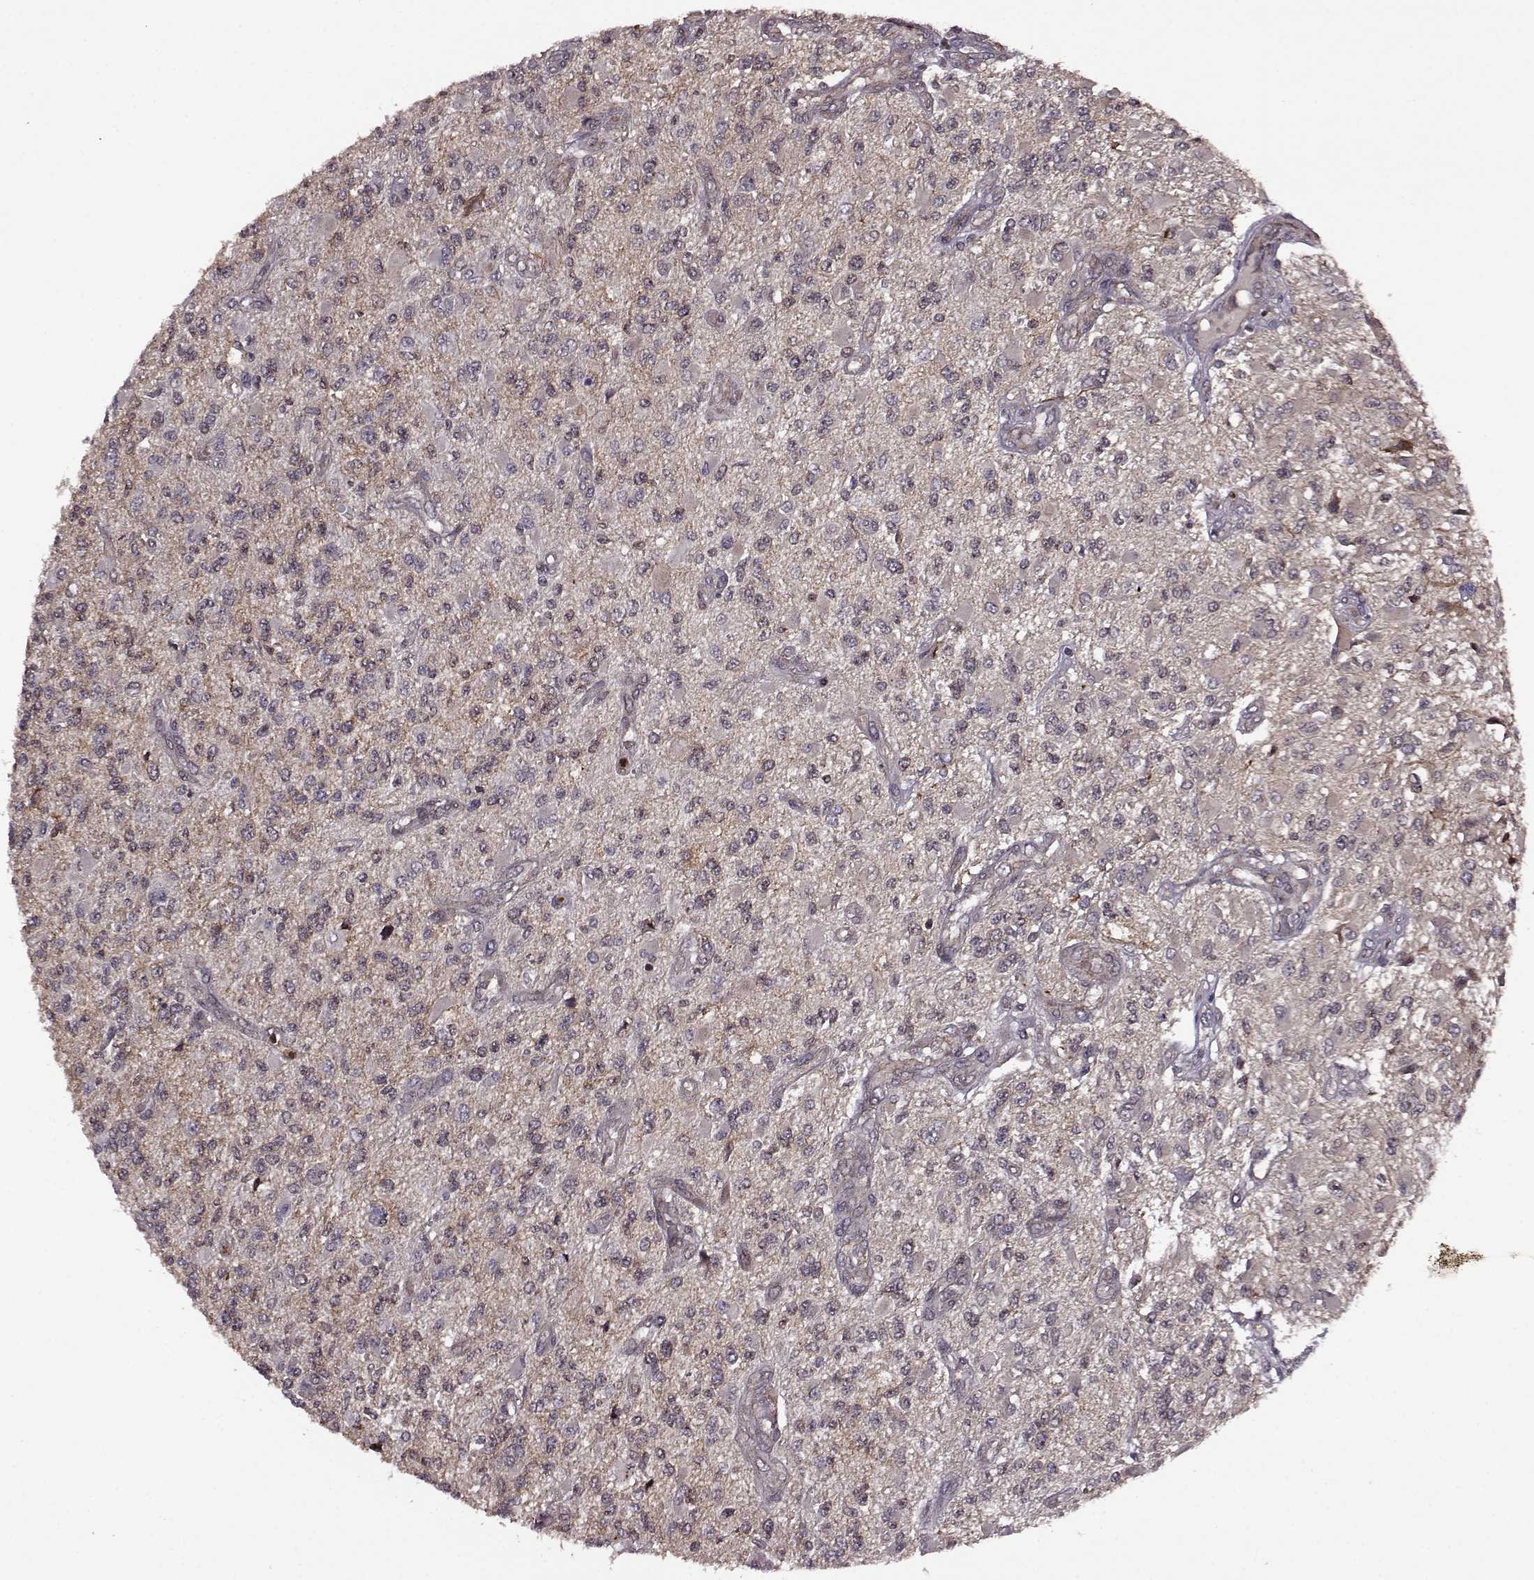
{"staining": {"intensity": "negative", "quantity": "none", "location": "none"}, "tissue": "glioma", "cell_type": "Tumor cells", "image_type": "cancer", "snomed": [{"axis": "morphology", "description": "Glioma, malignant, High grade"}, {"axis": "topography", "description": "Brain"}], "caption": "Immunohistochemistry (IHC) of glioma reveals no staining in tumor cells. (Brightfield microscopy of DAB IHC at high magnification).", "gene": "TRMU", "patient": {"sex": "female", "age": 63}}